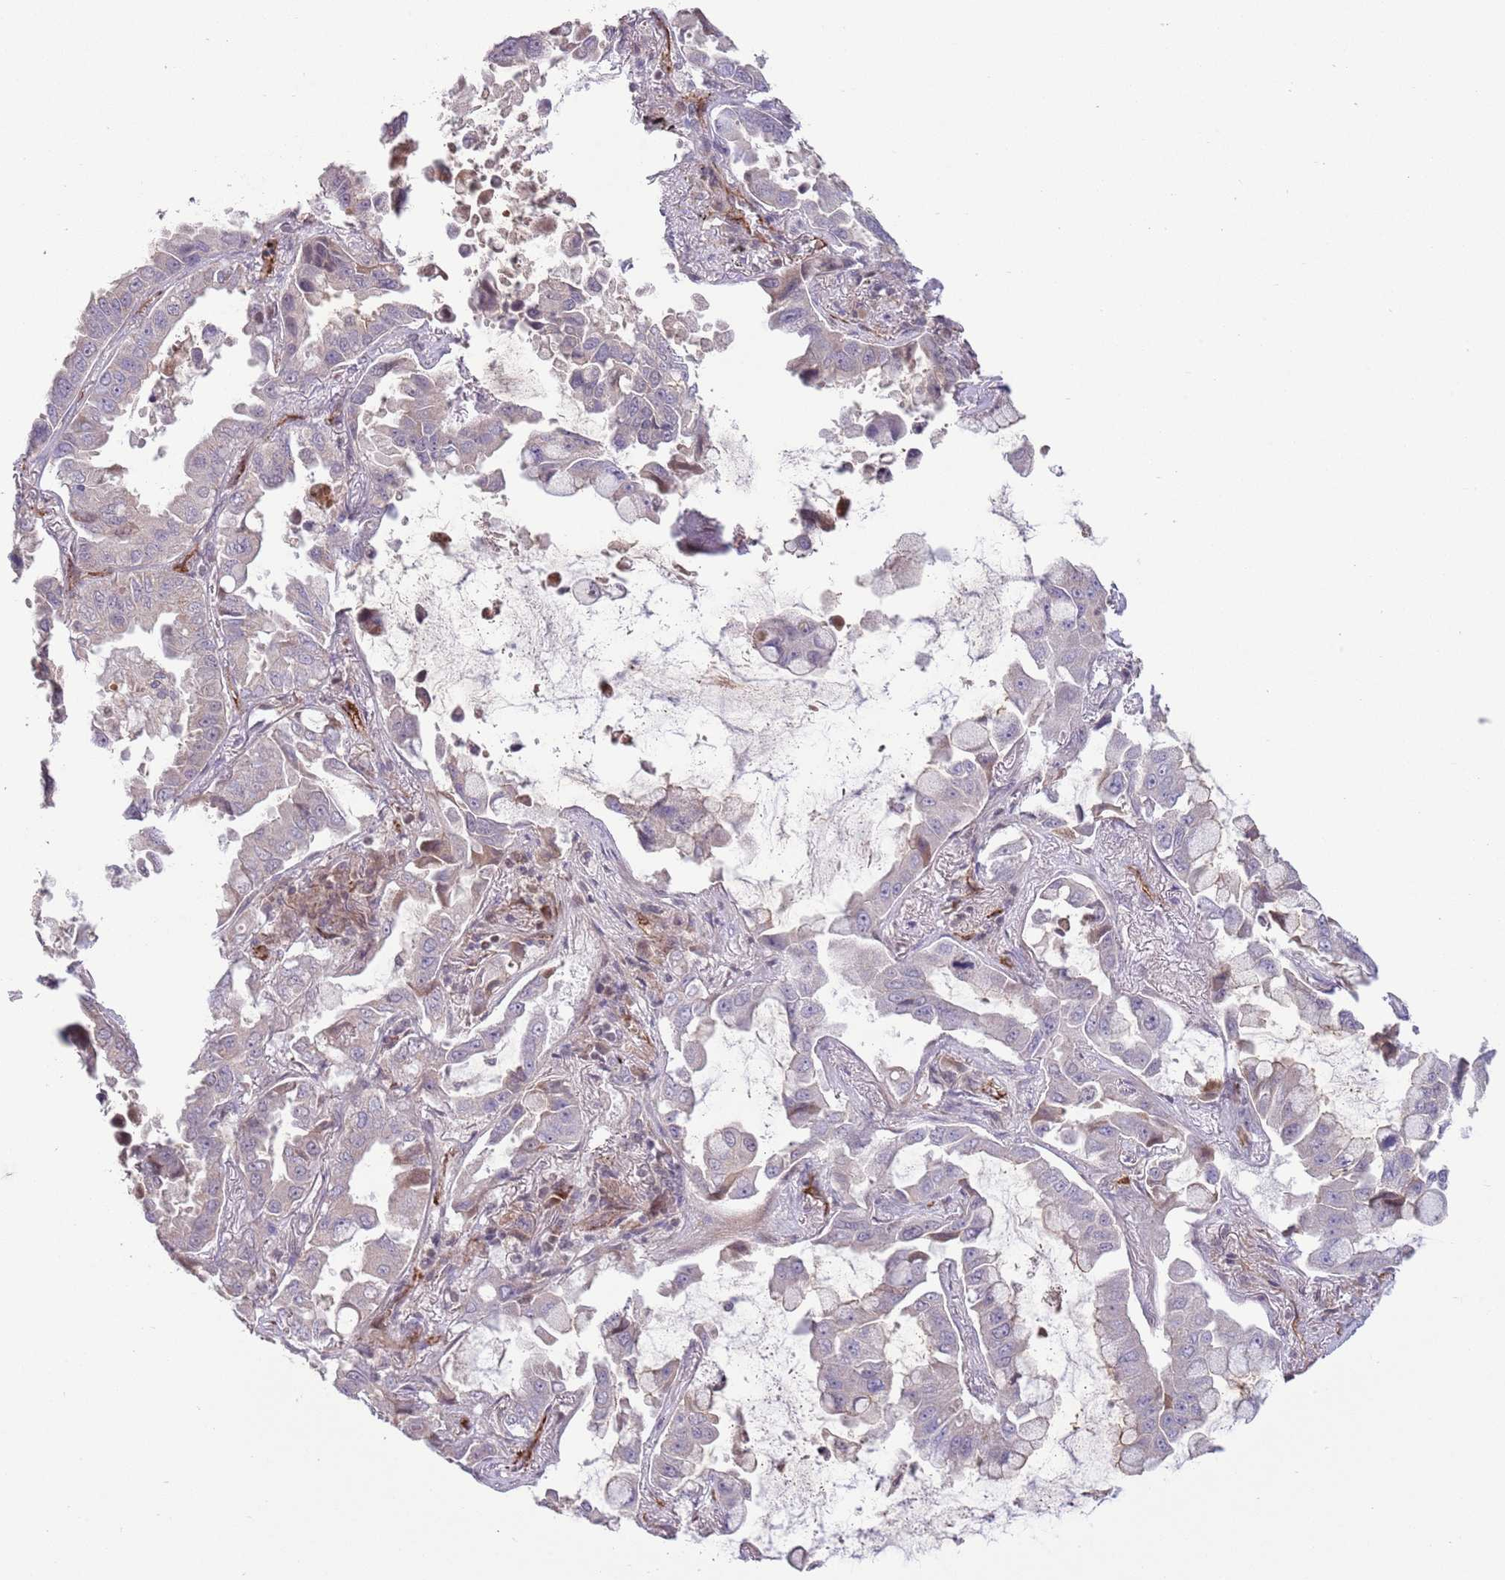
{"staining": {"intensity": "weak", "quantity": "<25%", "location": "cytoplasmic/membranous"}, "tissue": "lung cancer", "cell_type": "Tumor cells", "image_type": "cancer", "snomed": [{"axis": "morphology", "description": "Adenocarcinoma, NOS"}, {"axis": "topography", "description": "Lung"}], "caption": "This is an immunohistochemistry (IHC) photomicrograph of human lung cancer. There is no expression in tumor cells.", "gene": "DPP10", "patient": {"sex": "male", "age": 64}}